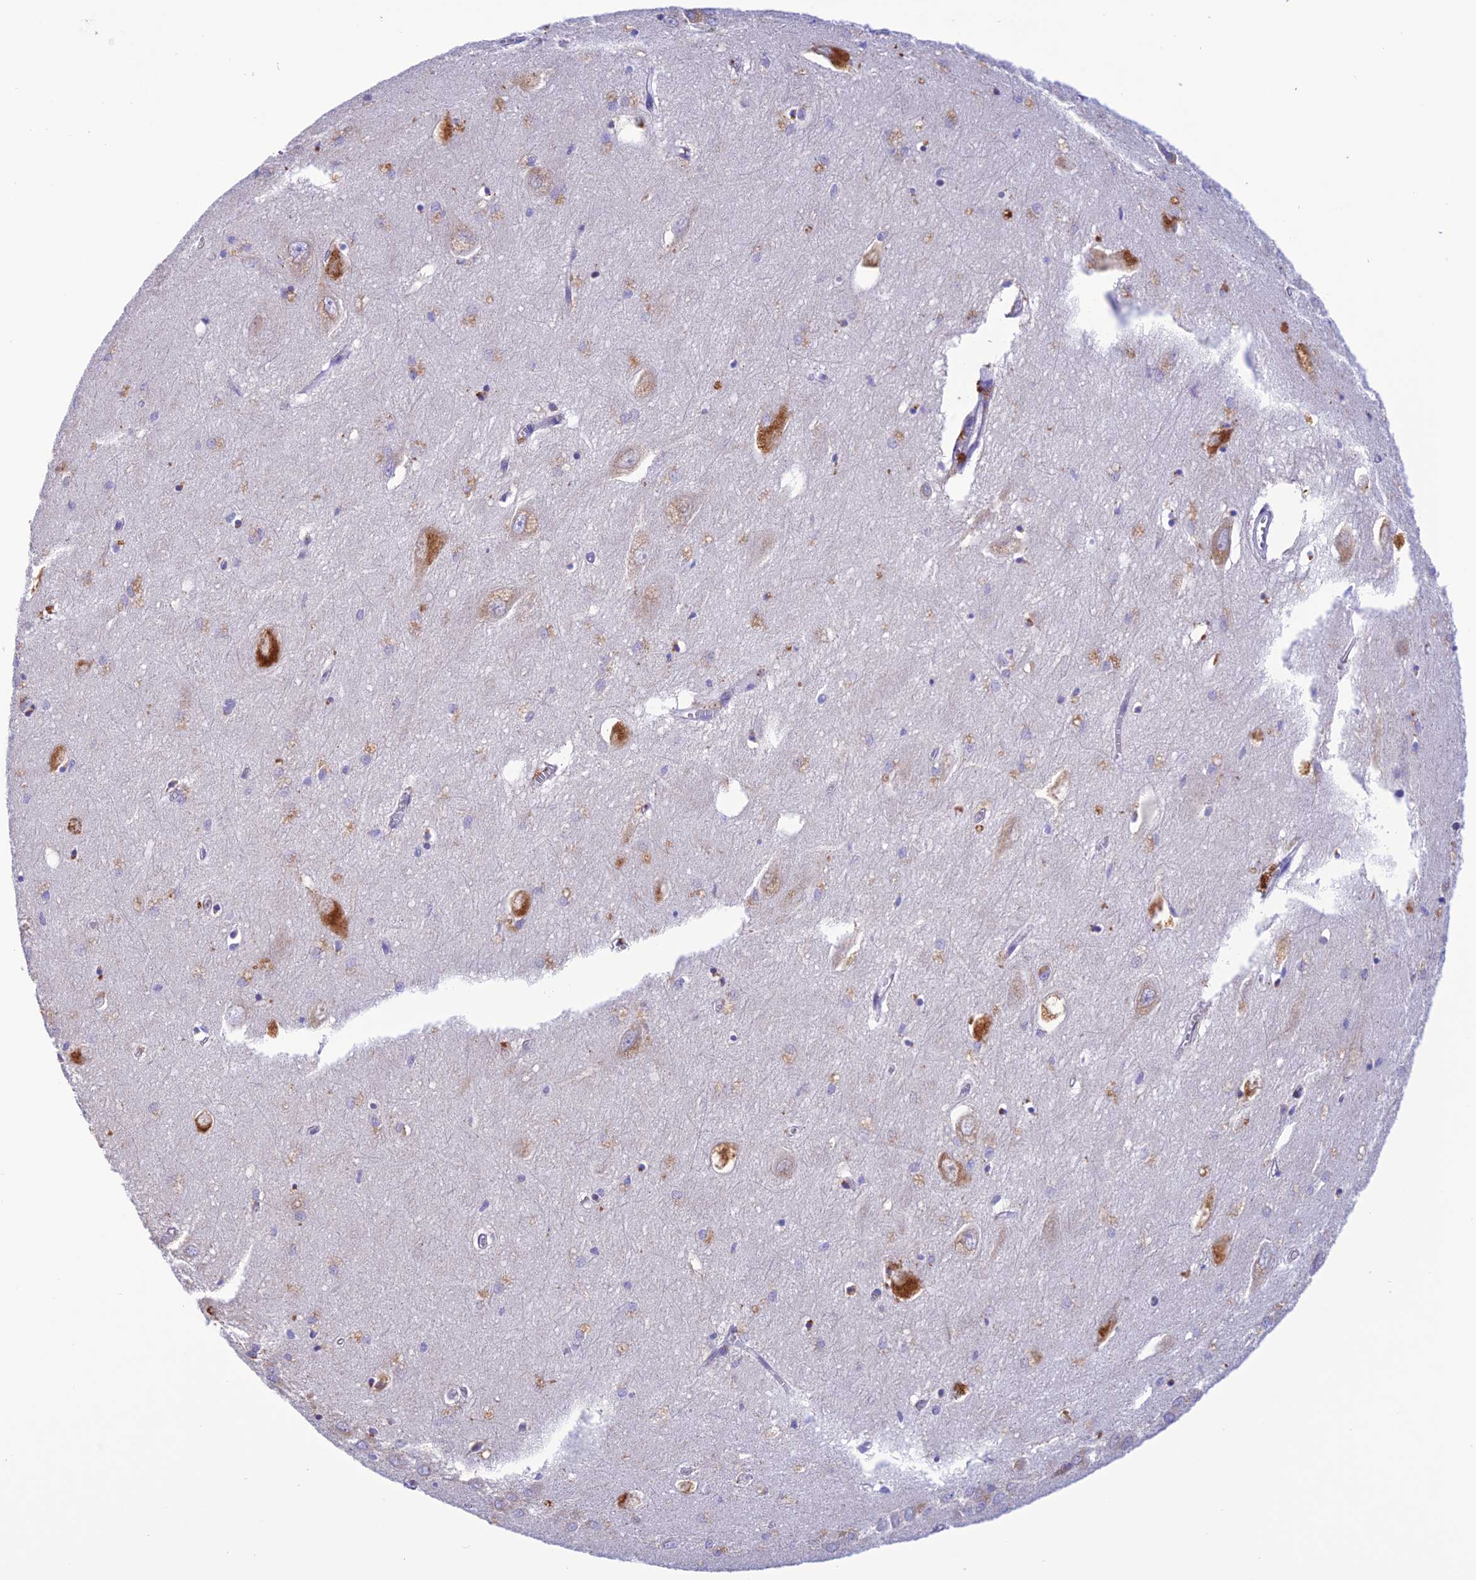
{"staining": {"intensity": "weak", "quantity": "<25%", "location": "cytoplasmic/membranous"}, "tissue": "hippocampus", "cell_type": "Glial cells", "image_type": "normal", "snomed": [{"axis": "morphology", "description": "Normal tissue, NOS"}, {"axis": "topography", "description": "Hippocampus"}], "caption": "IHC image of benign hippocampus stained for a protein (brown), which displays no expression in glial cells.", "gene": "ENSG00000255439", "patient": {"sex": "female", "age": 64}}